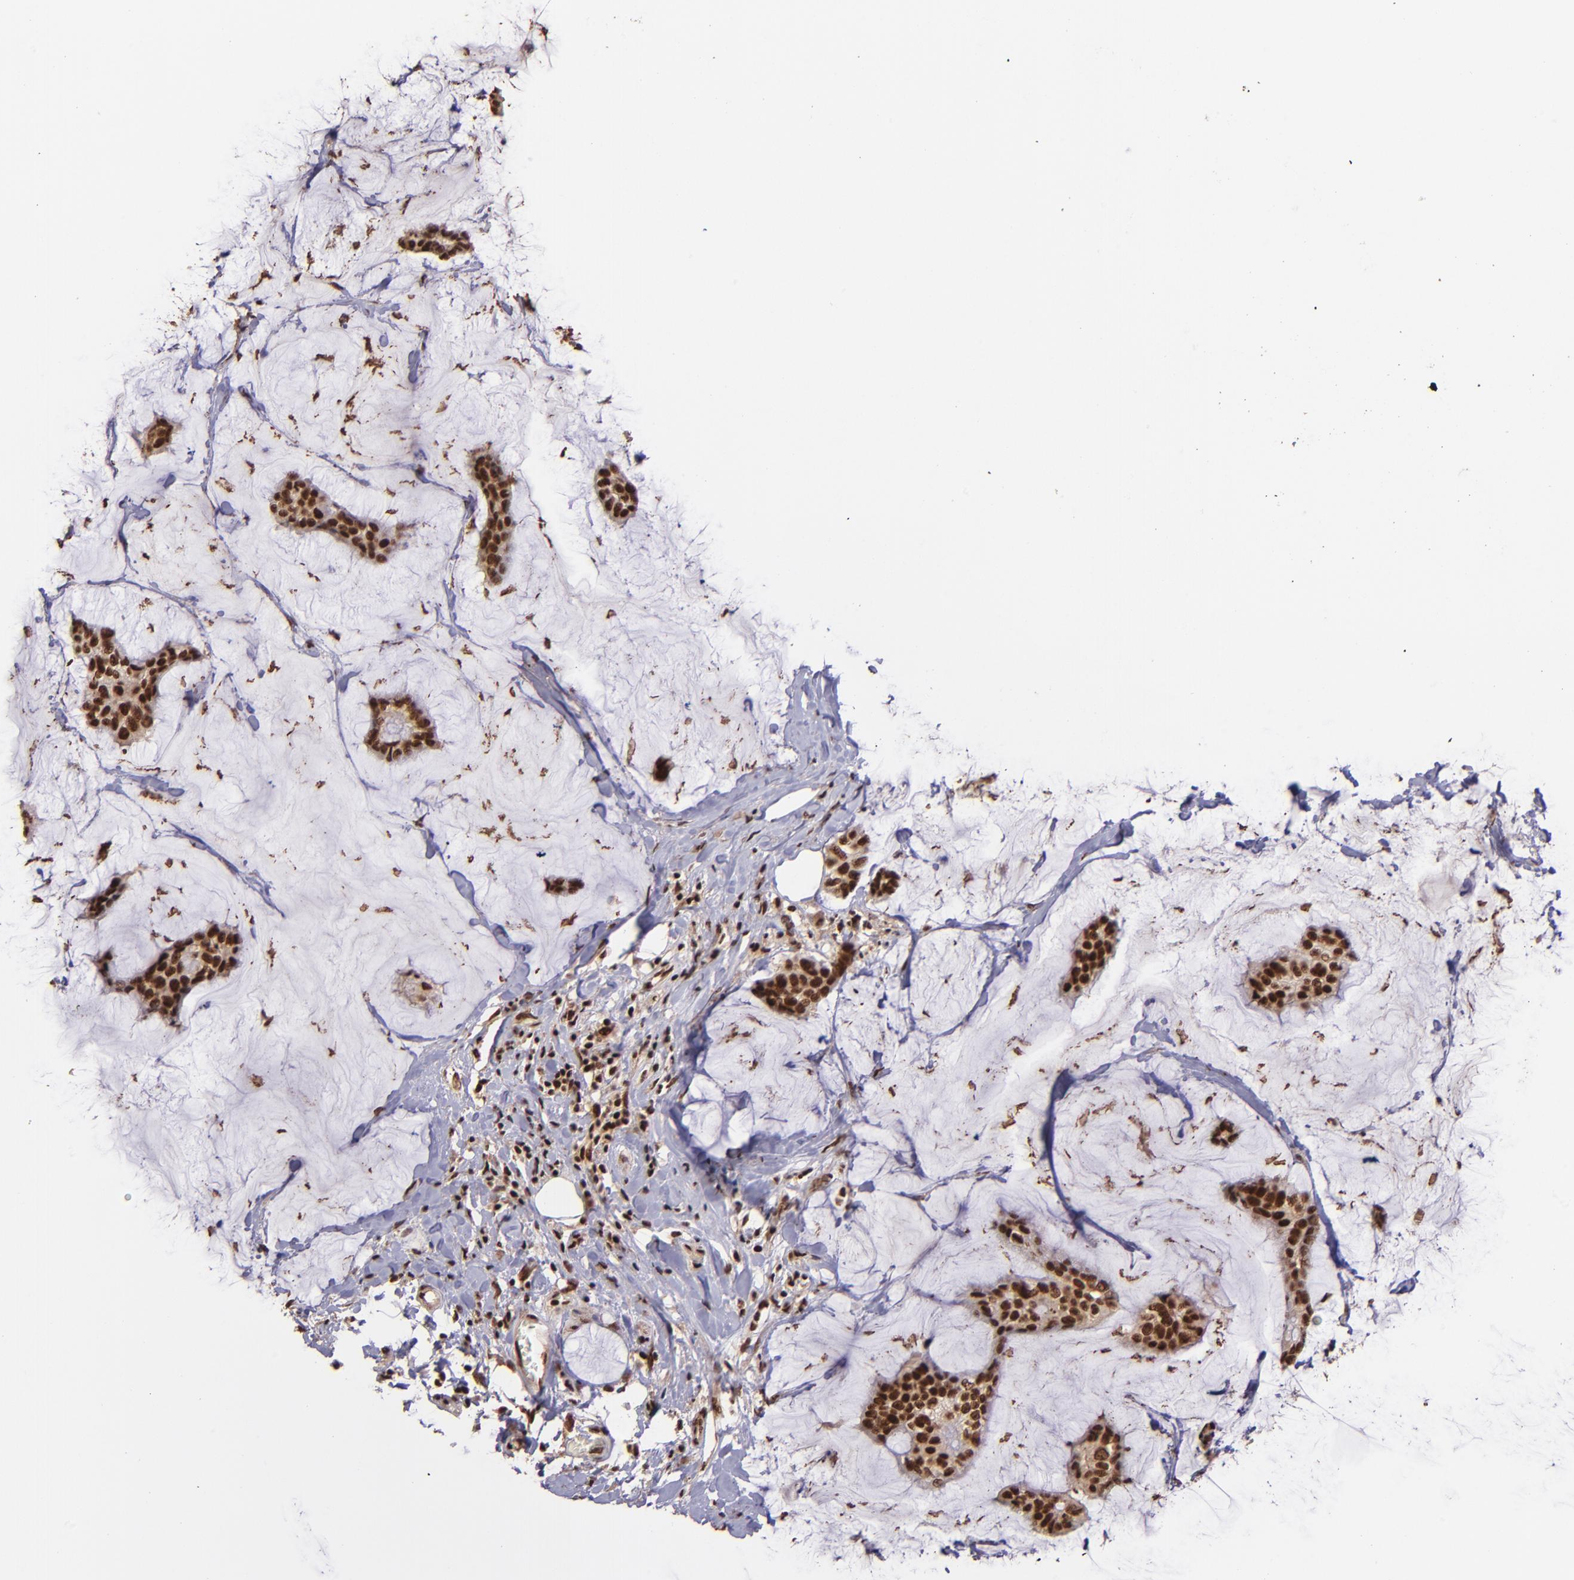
{"staining": {"intensity": "strong", "quantity": ">75%", "location": "cytoplasmic/membranous,nuclear"}, "tissue": "breast cancer", "cell_type": "Tumor cells", "image_type": "cancer", "snomed": [{"axis": "morphology", "description": "Duct carcinoma"}, {"axis": "topography", "description": "Breast"}], "caption": "Immunohistochemical staining of breast invasive ductal carcinoma displays high levels of strong cytoplasmic/membranous and nuclear protein expression in approximately >75% of tumor cells.", "gene": "PQBP1", "patient": {"sex": "female", "age": 93}}